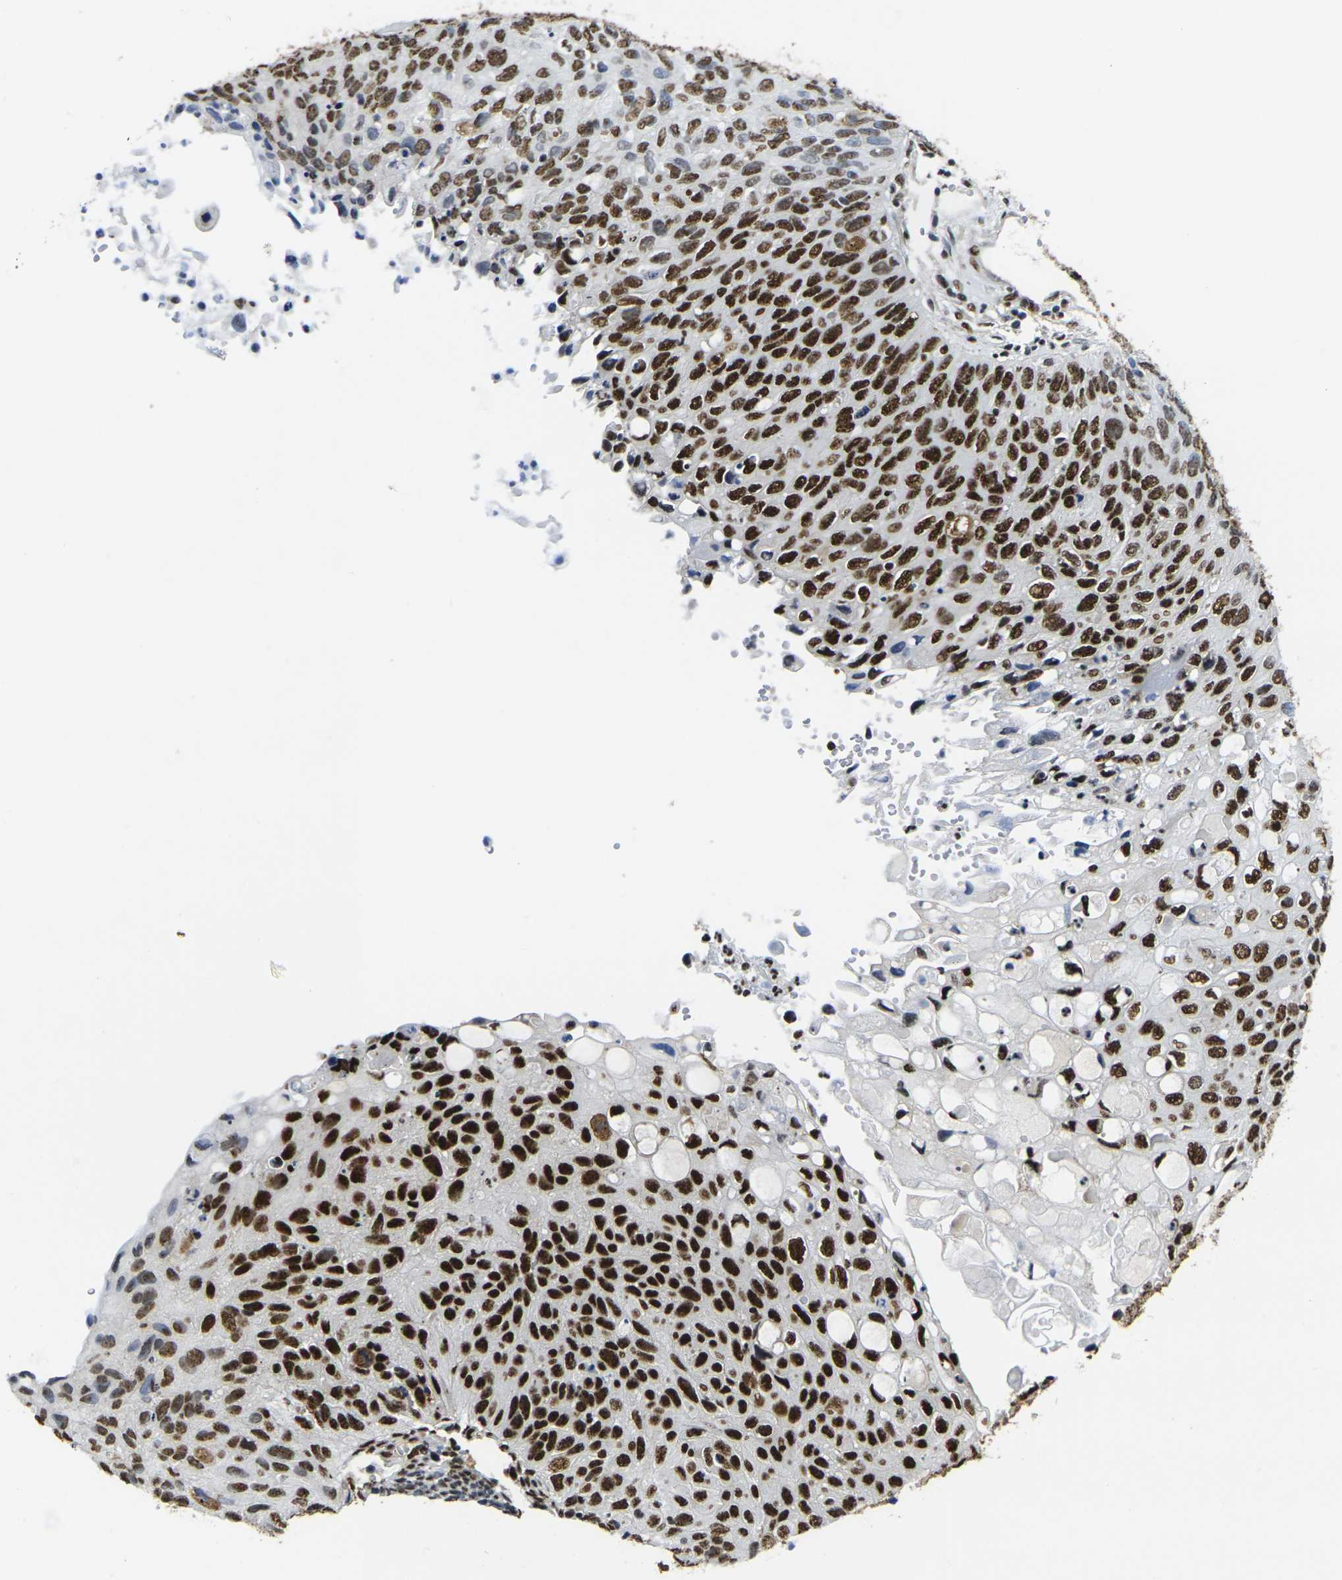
{"staining": {"intensity": "strong", "quantity": ">75%", "location": "nuclear"}, "tissue": "cervical cancer", "cell_type": "Tumor cells", "image_type": "cancer", "snomed": [{"axis": "morphology", "description": "Squamous cell carcinoma, NOS"}, {"axis": "topography", "description": "Cervix"}], "caption": "High-magnification brightfield microscopy of cervical squamous cell carcinoma stained with DAB (brown) and counterstained with hematoxylin (blue). tumor cells exhibit strong nuclear staining is identified in approximately>75% of cells.", "gene": "SMARCC1", "patient": {"sex": "female", "age": 70}}